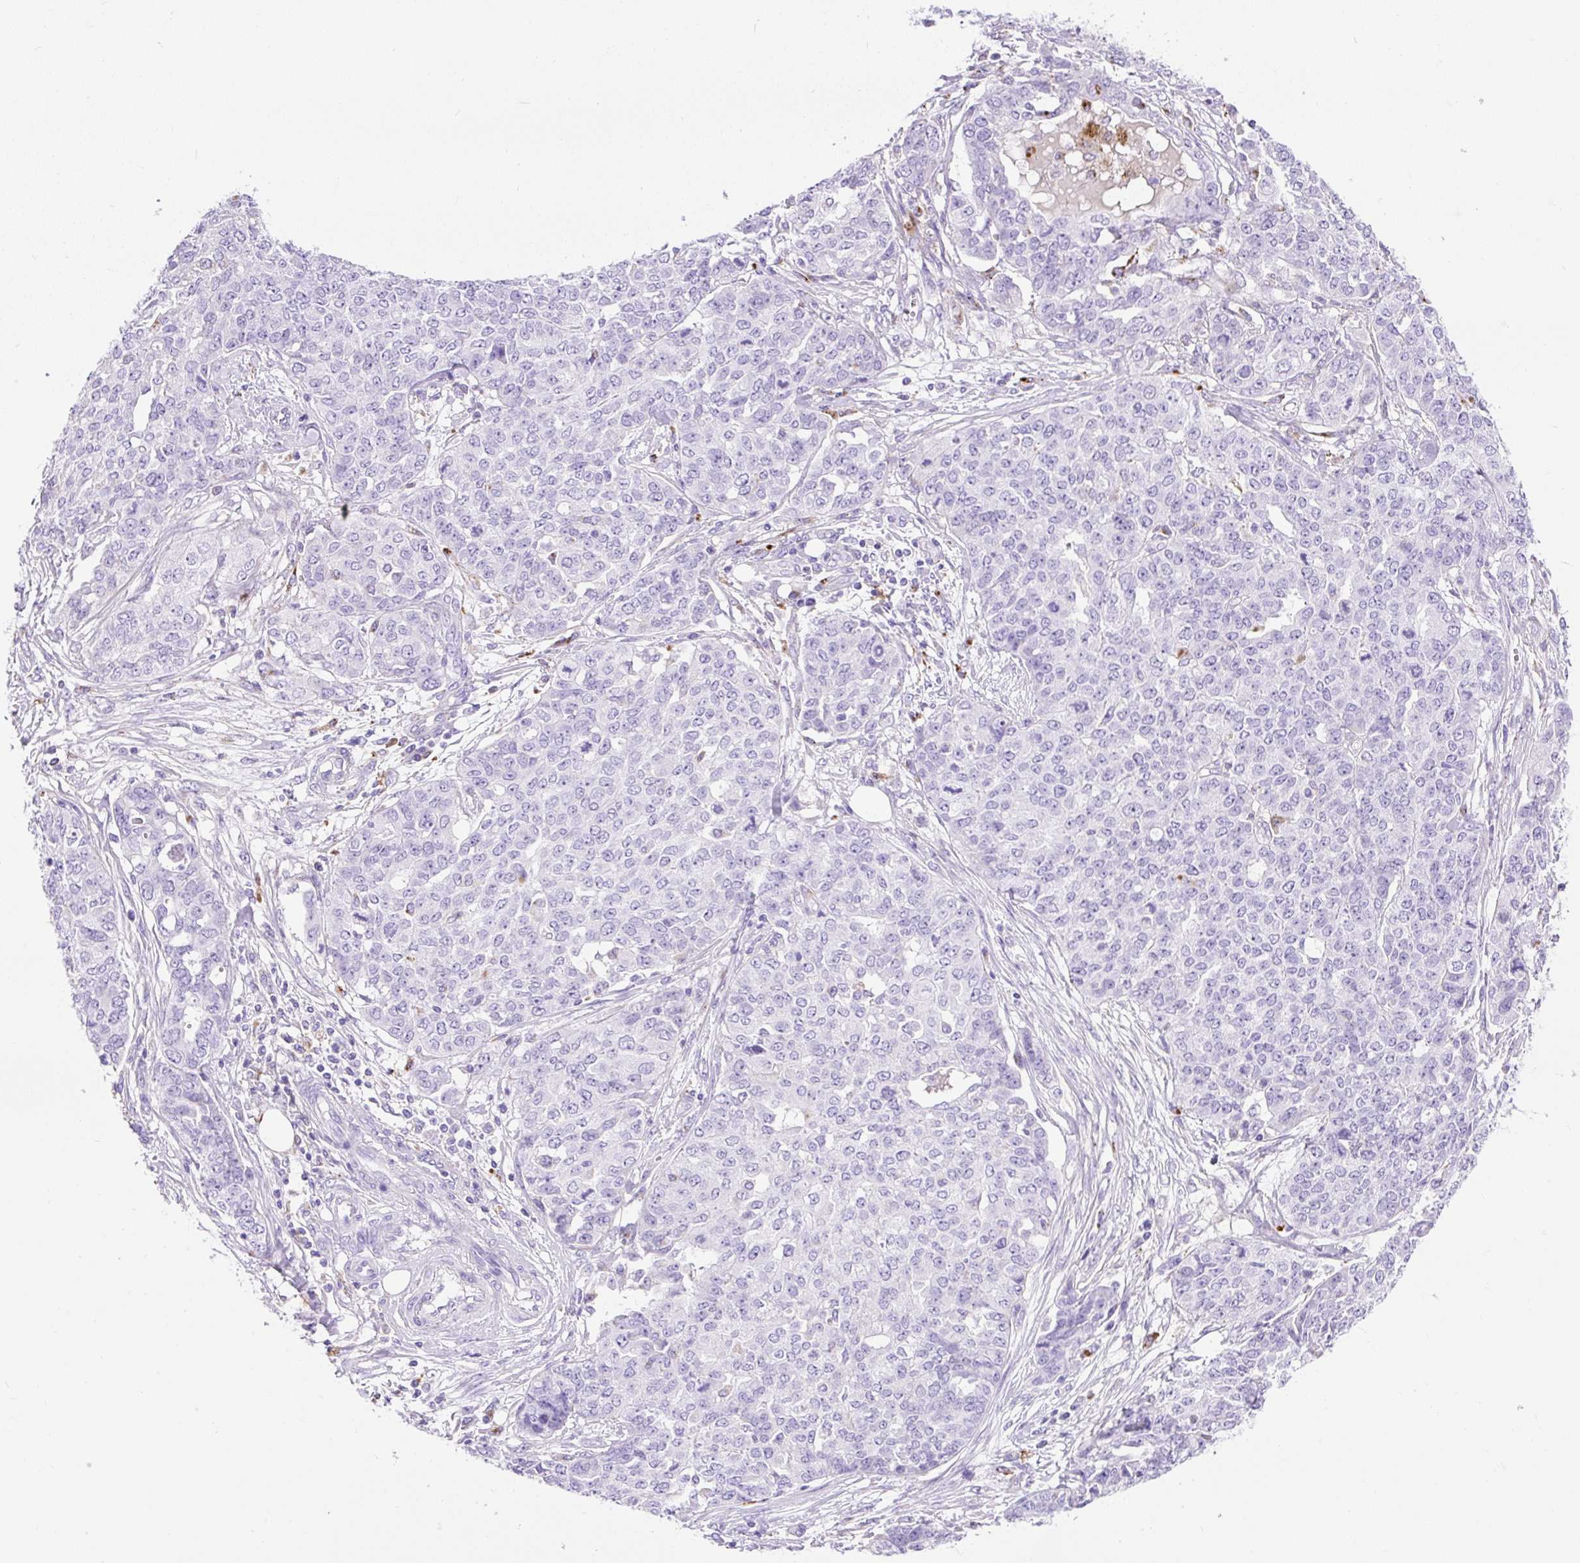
{"staining": {"intensity": "negative", "quantity": "none", "location": "none"}, "tissue": "ovarian cancer", "cell_type": "Tumor cells", "image_type": "cancer", "snomed": [{"axis": "morphology", "description": "Cystadenocarcinoma, serous, NOS"}, {"axis": "topography", "description": "Soft tissue"}, {"axis": "topography", "description": "Ovary"}], "caption": "Serous cystadenocarcinoma (ovarian) was stained to show a protein in brown. There is no significant staining in tumor cells.", "gene": "HEXB", "patient": {"sex": "female", "age": 57}}